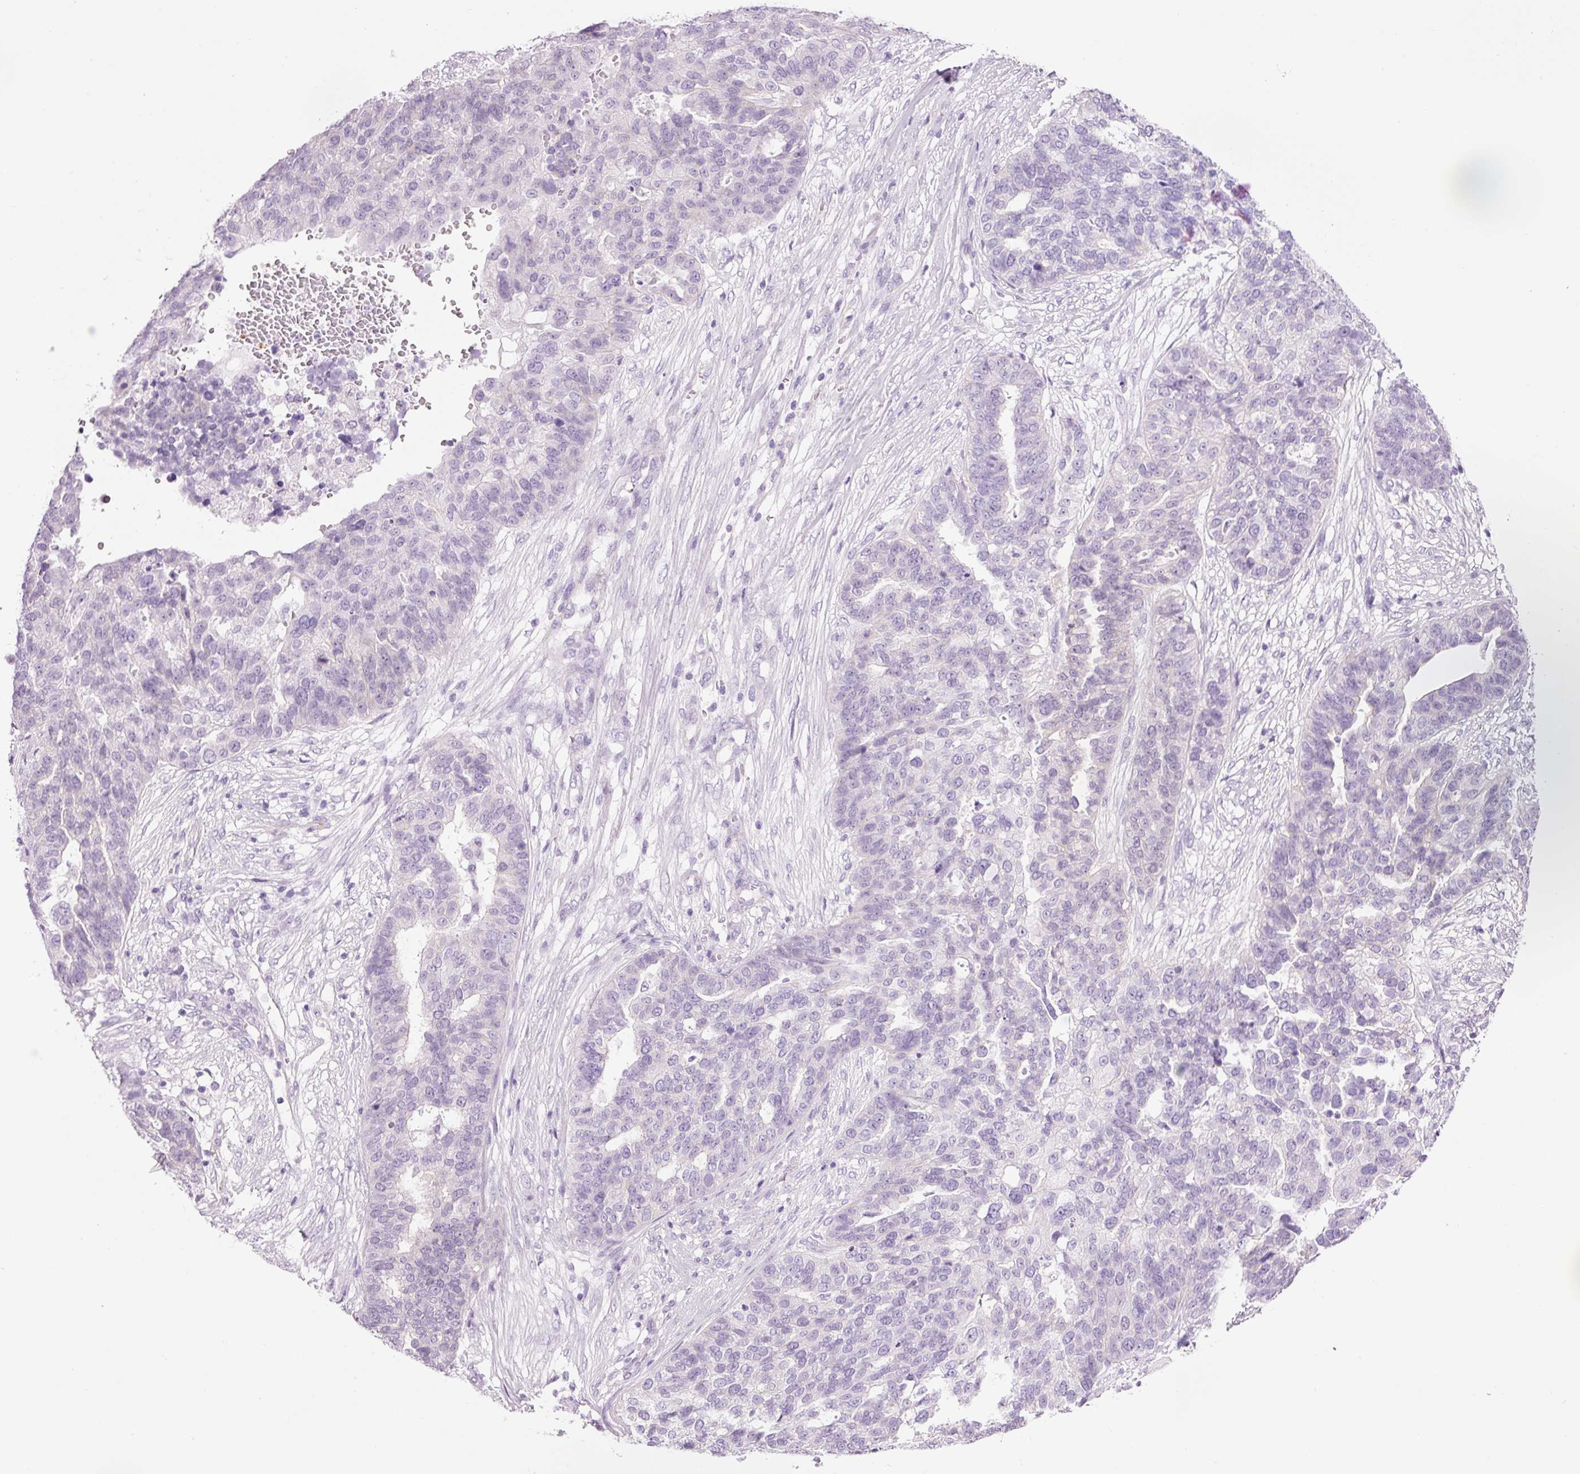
{"staining": {"intensity": "negative", "quantity": "none", "location": "none"}, "tissue": "ovarian cancer", "cell_type": "Tumor cells", "image_type": "cancer", "snomed": [{"axis": "morphology", "description": "Cystadenocarcinoma, serous, NOS"}, {"axis": "topography", "description": "Ovary"}], "caption": "Immunohistochemistry image of neoplastic tissue: serous cystadenocarcinoma (ovarian) stained with DAB (3,3'-diaminobenzidine) exhibits no significant protein staining in tumor cells.", "gene": "HSPA4L", "patient": {"sex": "female", "age": 59}}